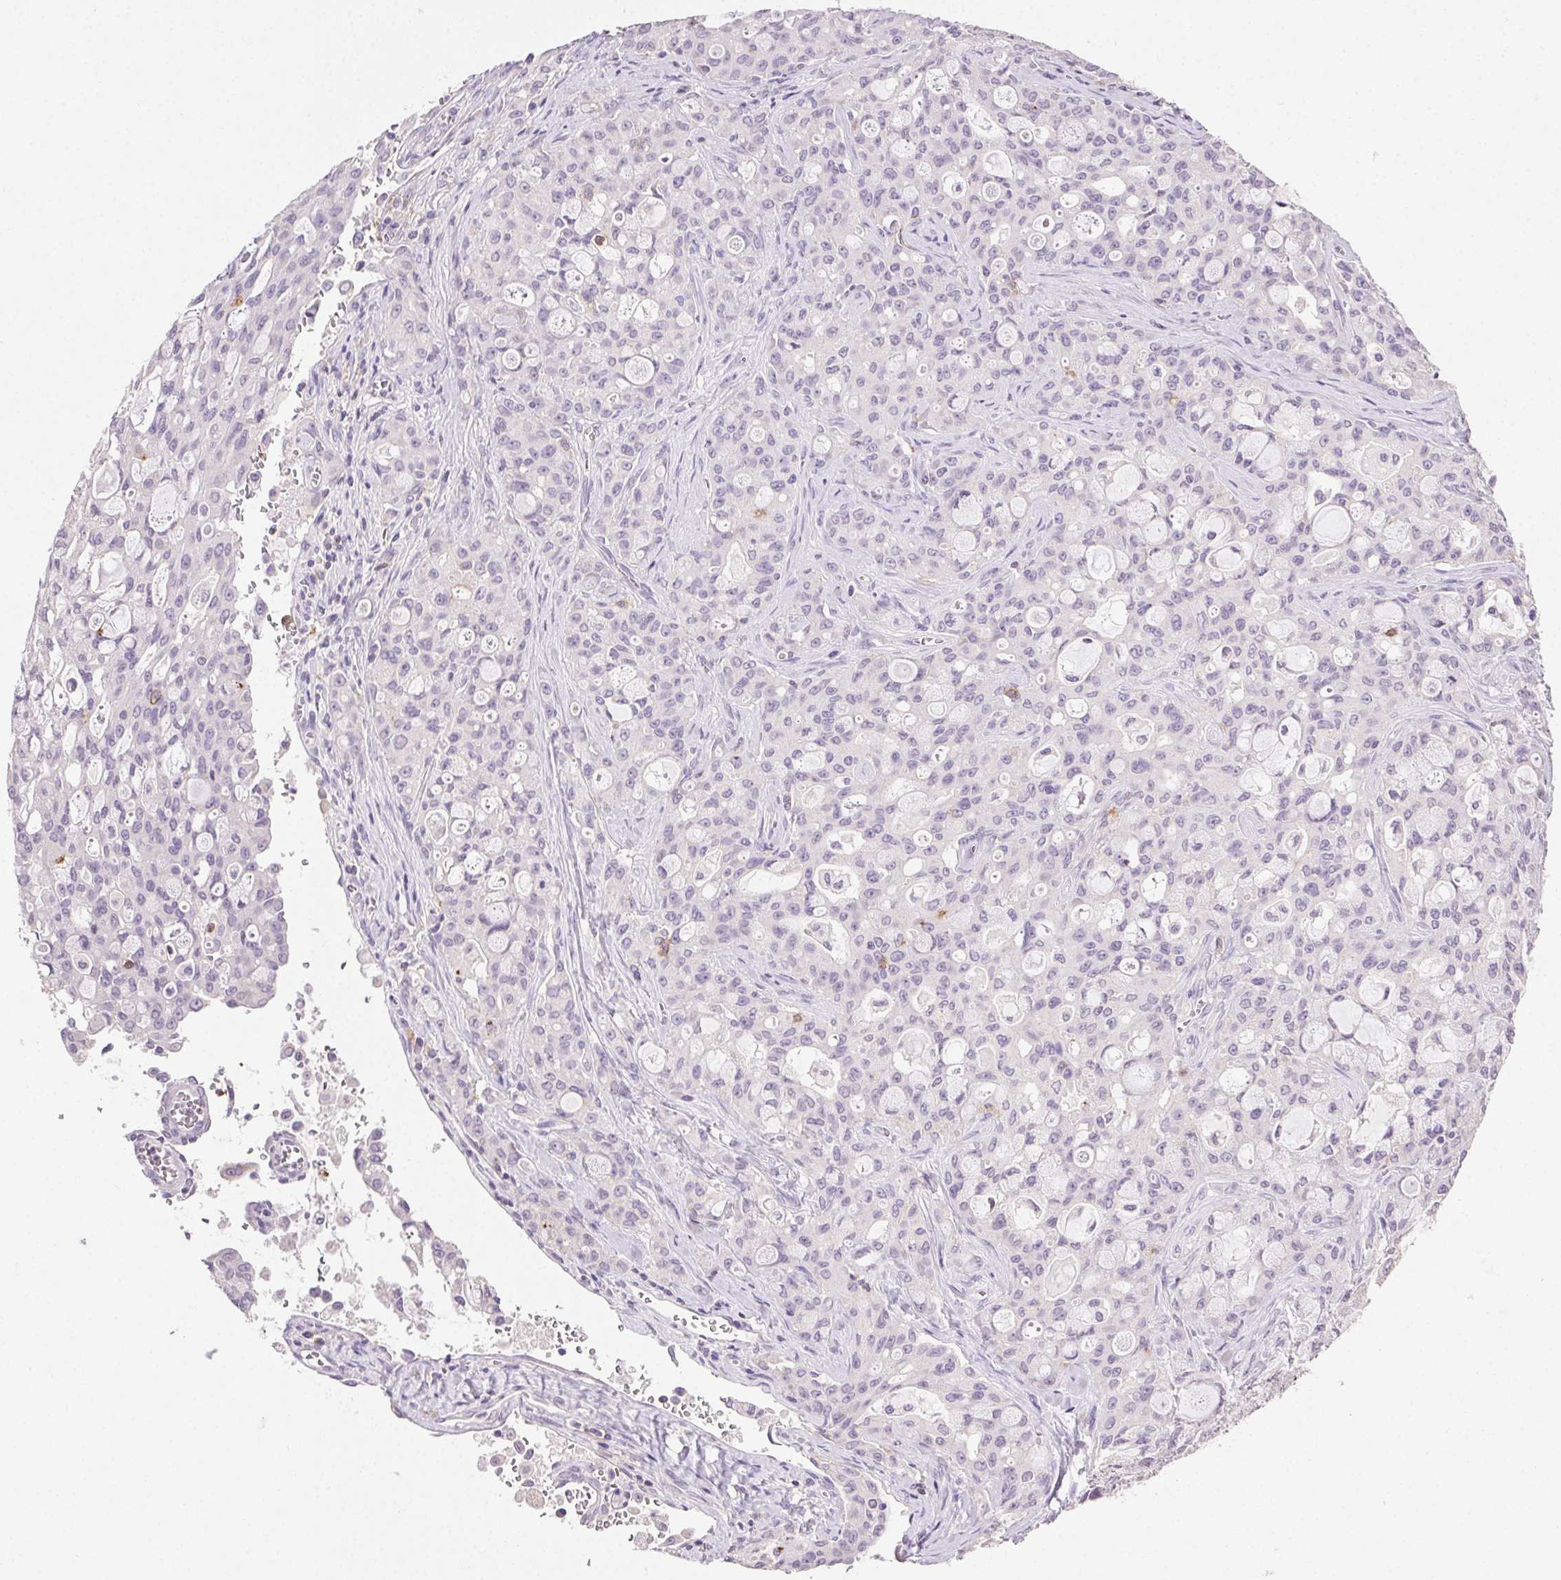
{"staining": {"intensity": "negative", "quantity": "none", "location": "none"}, "tissue": "lung cancer", "cell_type": "Tumor cells", "image_type": "cancer", "snomed": [{"axis": "morphology", "description": "Adenocarcinoma, NOS"}, {"axis": "topography", "description": "Lung"}], "caption": "A histopathology image of human lung cancer is negative for staining in tumor cells.", "gene": "AKAP5", "patient": {"sex": "female", "age": 44}}